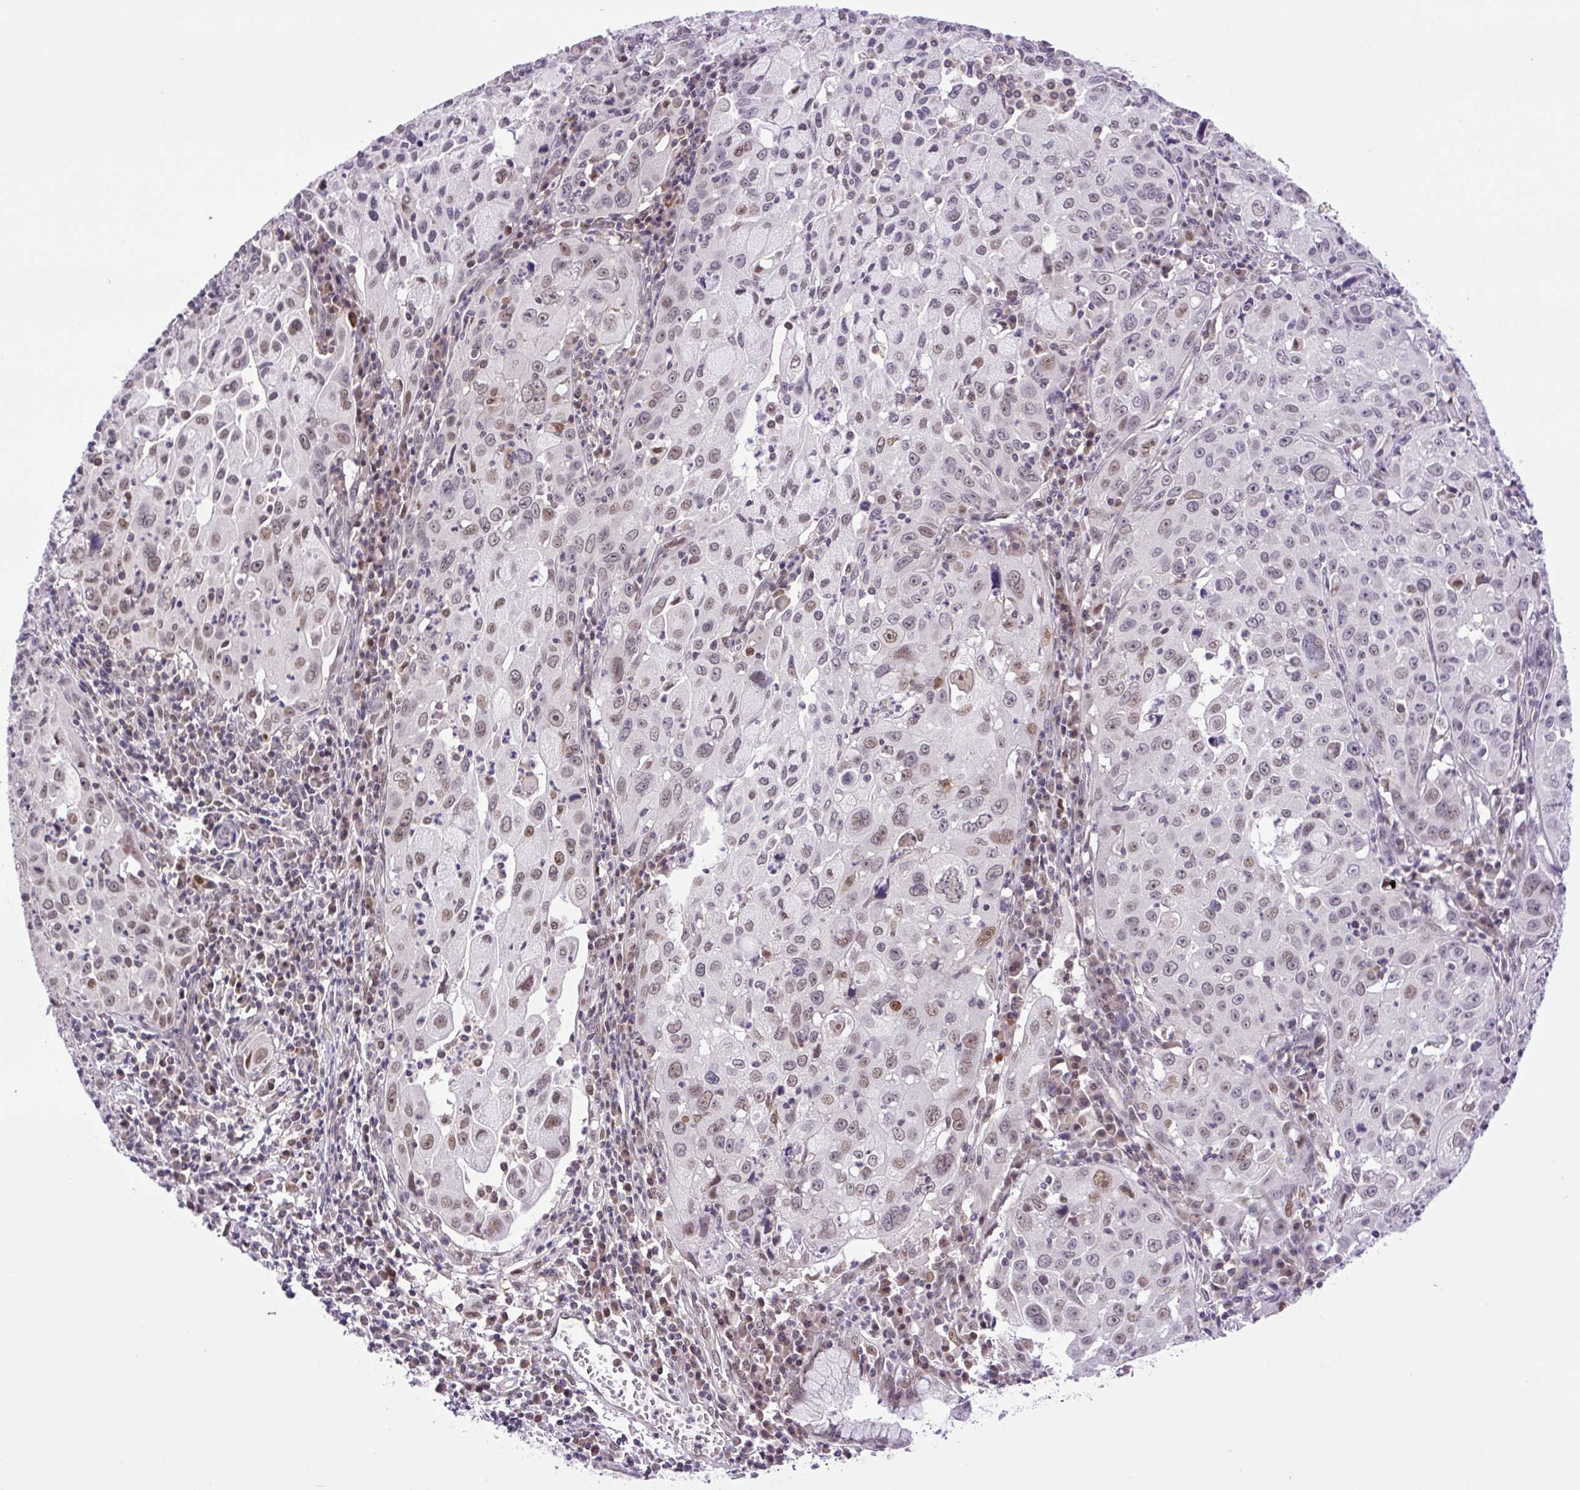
{"staining": {"intensity": "moderate", "quantity": "25%-75%", "location": "nuclear"}, "tissue": "cervical cancer", "cell_type": "Tumor cells", "image_type": "cancer", "snomed": [{"axis": "morphology", "description": "Squamous cell carcinoma, NOS"}, {"axis": "topography", "description": "Cervix"}], "caption": "Squamous cell carcinoma (cervical) stained for a protein (brown) demonstrates moderate nuclear positive expression in approximately 25%-75% of tumor cells.", "gene": "KPNA1", "patient": {"sex": "female", "age": 42}}